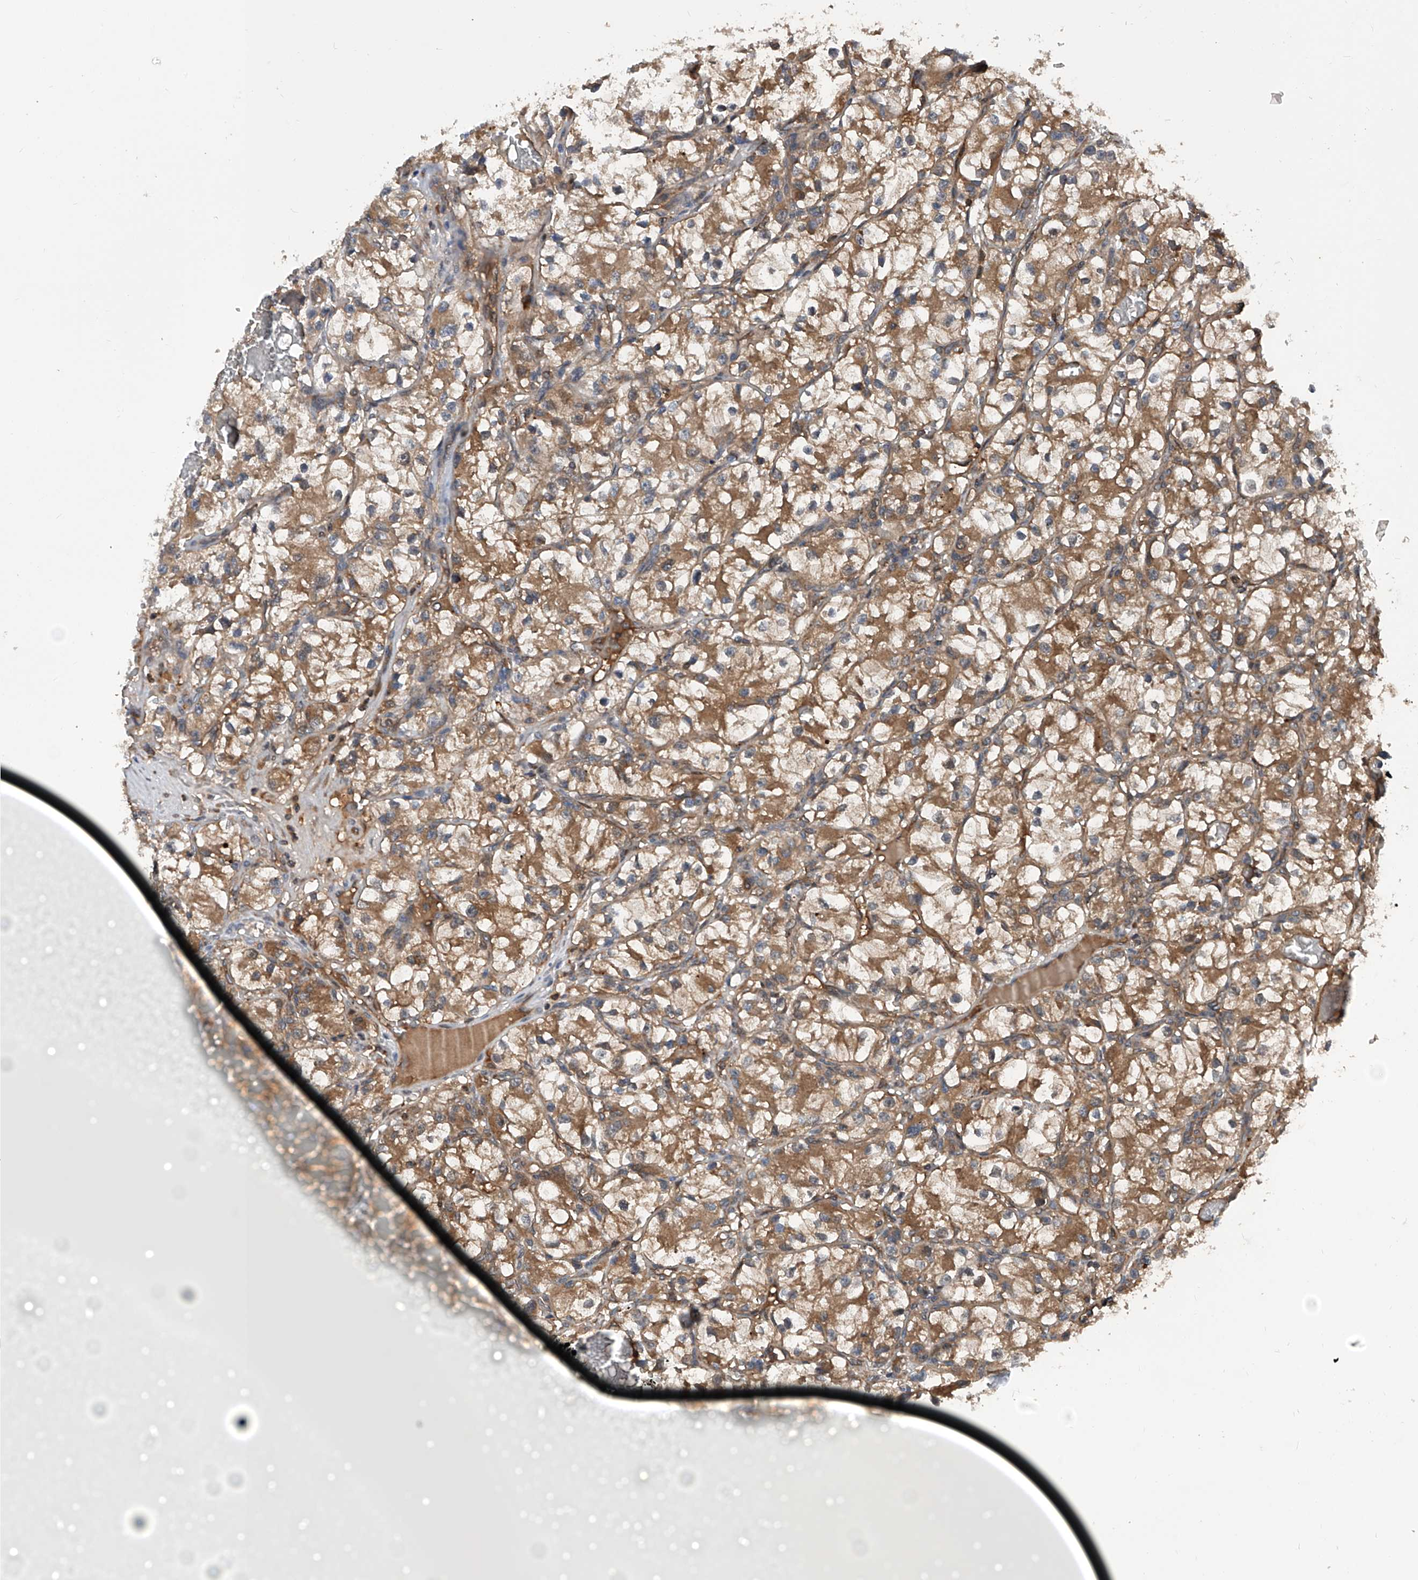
{"staining": {"intensity": "moderate", "quantity": ">75%", "location": "cytoplasmic/membranous"}, "tissue": "renal cancer", "cell_type": "Tumor cells", "image_type": "cancer", "snomed": [{"axis": "morphology", "description": "Adenocarcinoma, NOS"}, {"axis": "topography", "description": "Kidney"}], "caption": "Immunohistochemistry micrograph of neoplastic tissue: human renal cancer (adenocarcinoma) stained using immunohistochemistry (IHC) displays medium levels of moderate protein expression localized specifically in the cytoplasmic/membranous of tumor cells, appearing as a cytoplasmic/membranous brown color.", "gene": "ASCC3", "patient": {"sex": "female", "age": 57}}